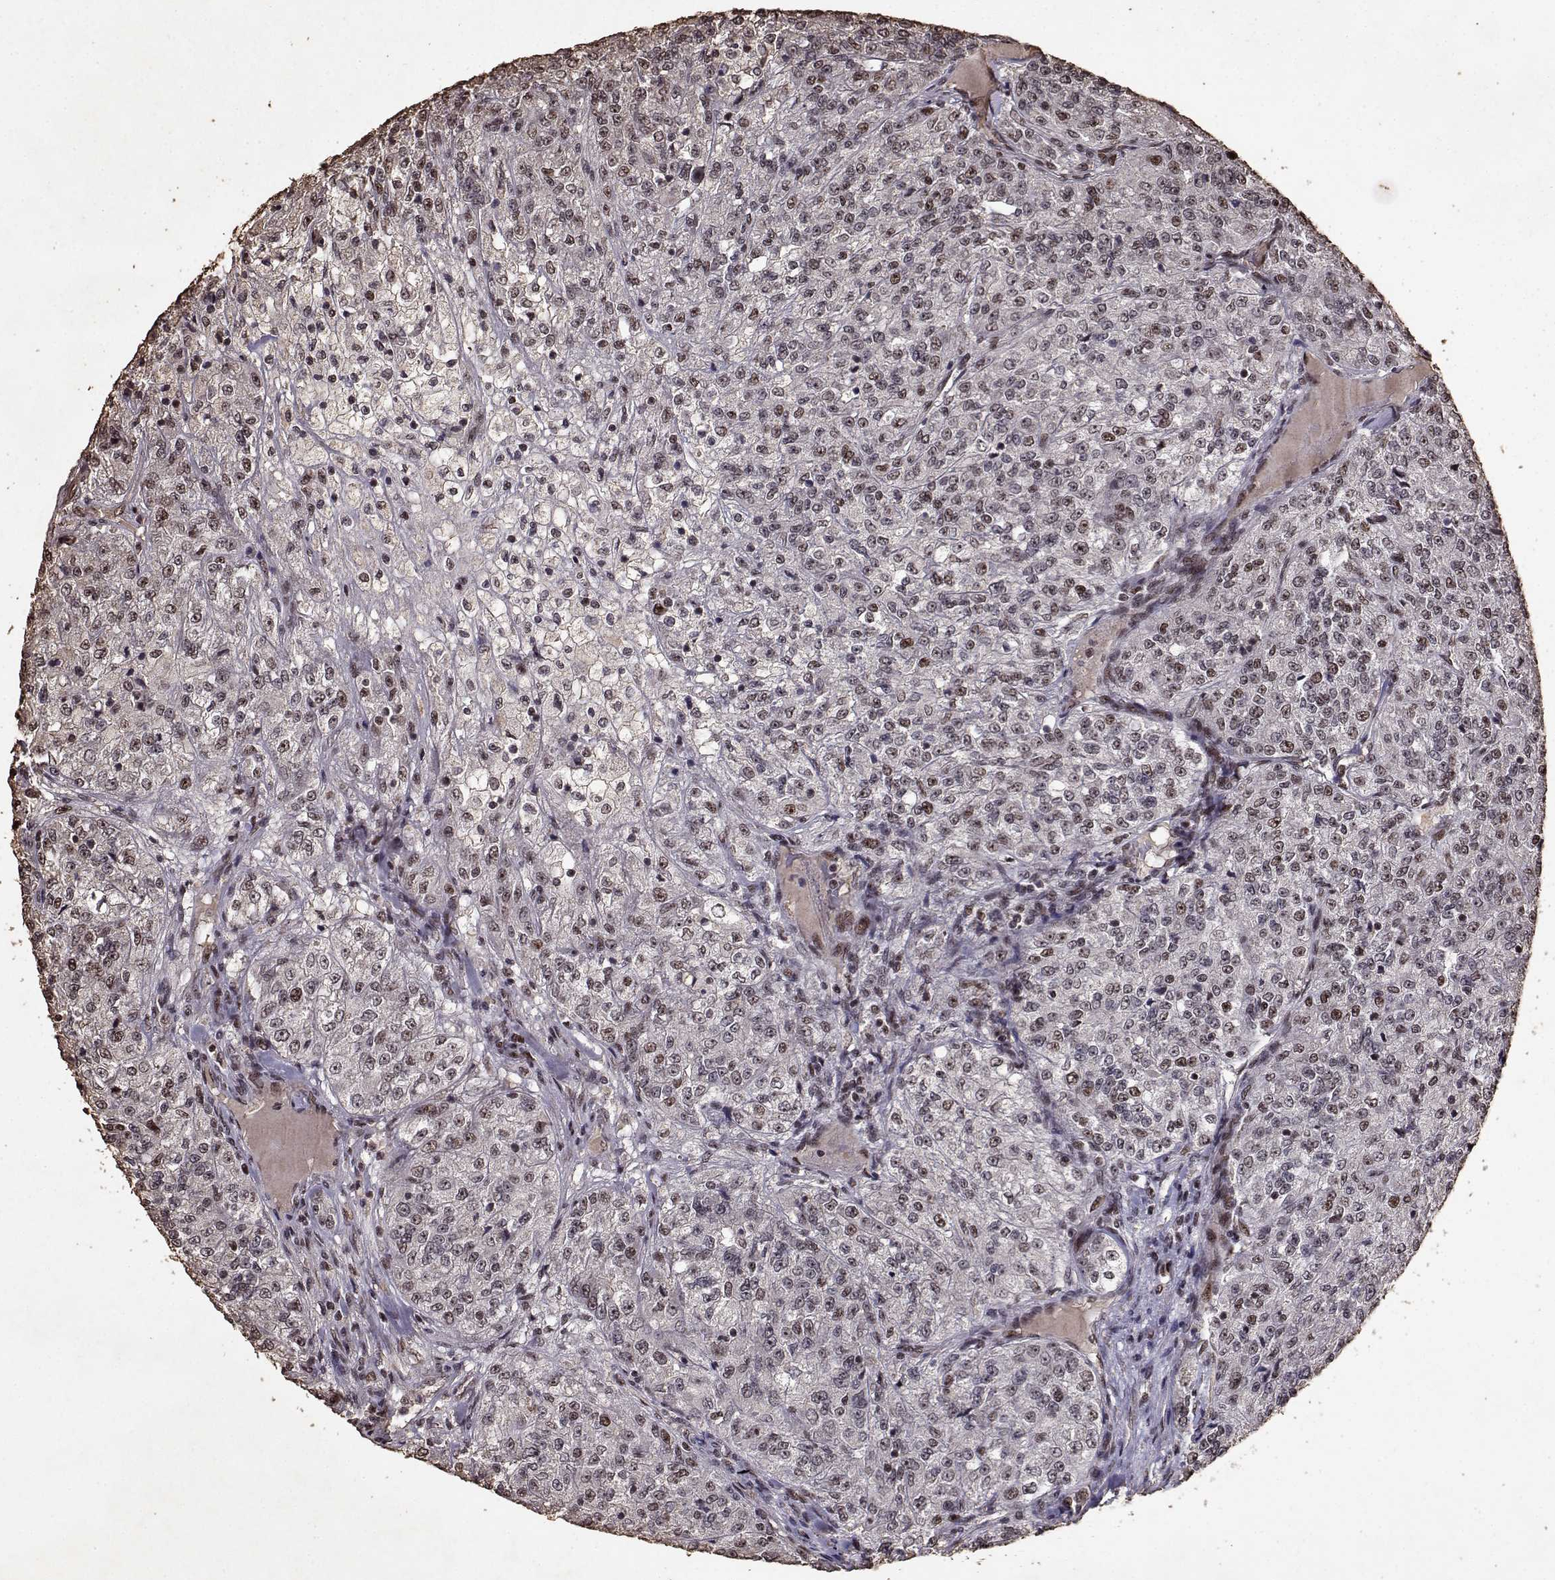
{"staining": {"intensity": "moderate", "quantity": ">75%", "location": "nuclear"}, "tissue": "renal cancer", "cell_type": "Tumor cells", "image_type": "cancer", "snomed": [{"axis": "morphology", "description": "Adenocarcinoma, NOS"}, {"axis": "topography", "description": "Kidney"}], "caption": "This is a micrograph of IHC staining of renal cancer (adenocarcinoma), which shows moderate staining in the nuclear of tumor cells.", "gene": "TOE1", "patient": {"sex": "female", "age": 63}}